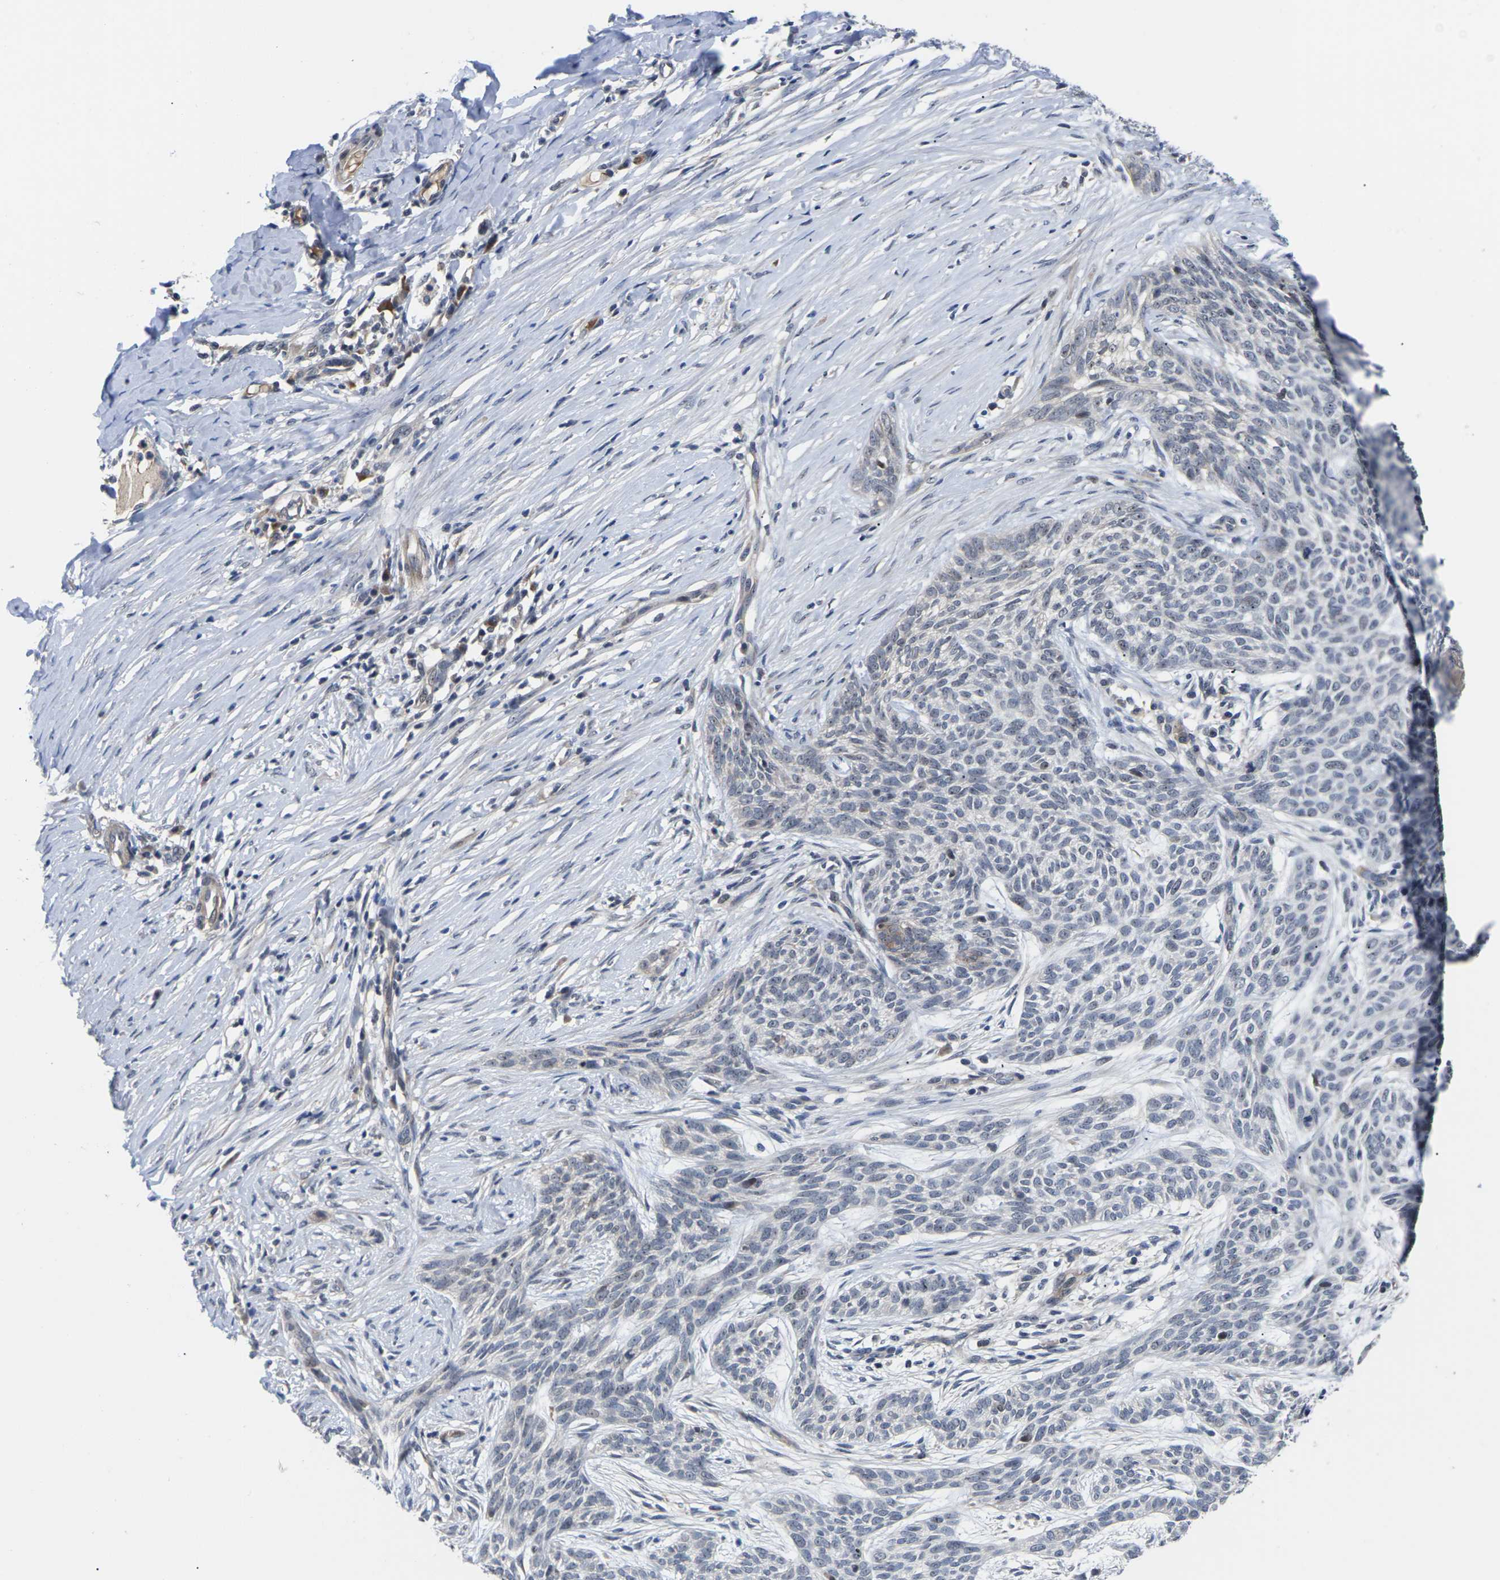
{"staining": {"intensity": "negative", "quantity": "none", "location": "none"}, "tissue": "skin cancer", "cell_type": "Tumor cells", "image_type": "cancer", "snomed": [{"axis": "morphology", "description": "Basal cell carcinoma"}, {"axis": "topography", "description": "Skin"}], "caption": "This is a histopathology image of immunohistochemistry staining of skin basal cell carcinoma, which shows no staining in tumor cells.", "gene": "ST6GAL2", "patient": {"sex": "female", "age": 59}}